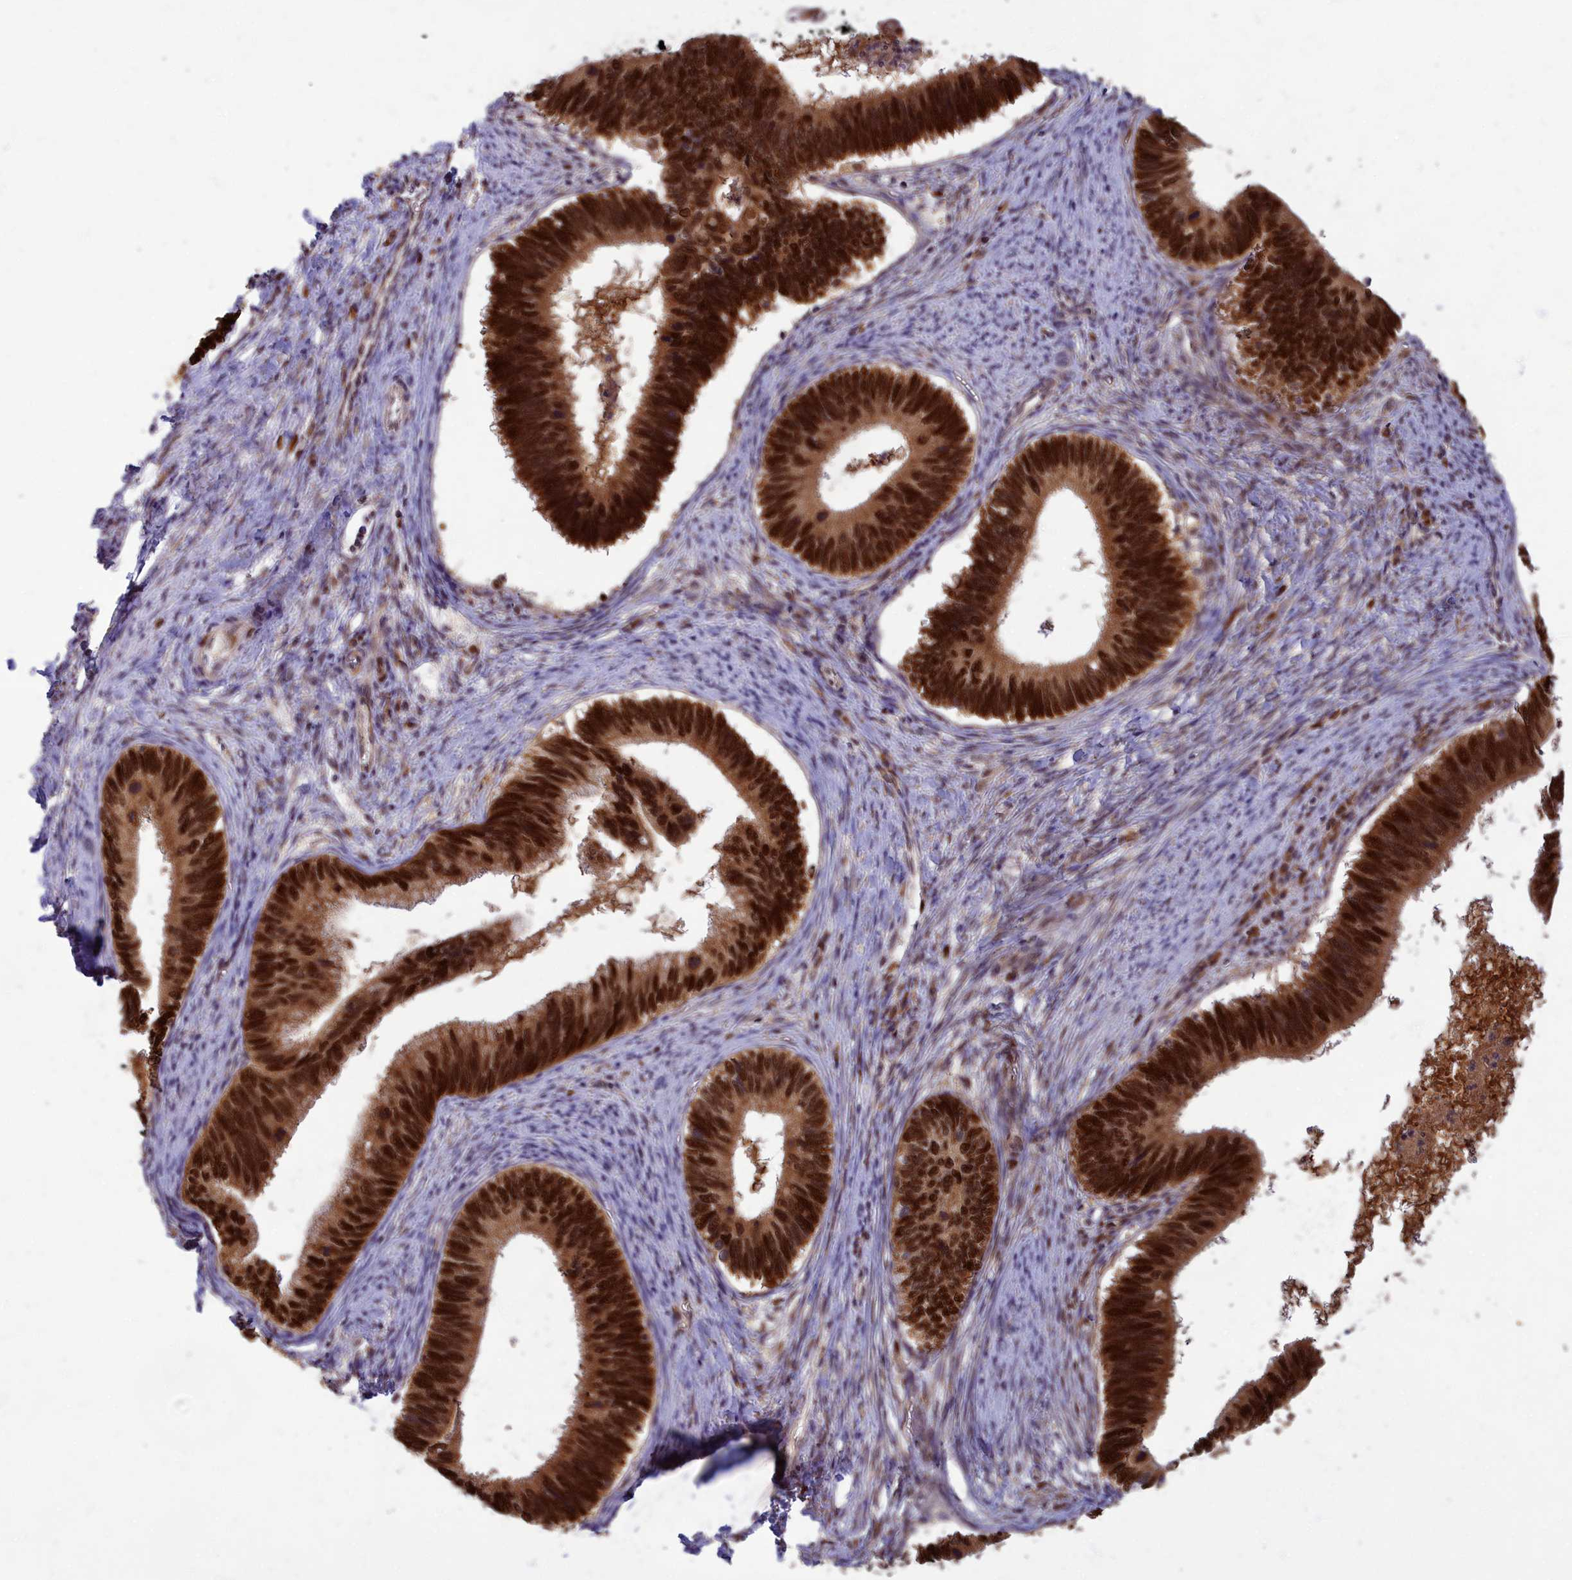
{"staining": {"intensity": "strong", "quantity": ">75%", "location": "cytoplasmic/membranous,nuclear"}, "tissue": "cervical cancer", "cell_type": "Tumor cells", "image_type": "cancer", "snomed": [{"axis": "morphology", "description": "Adenocarcinoma, NOS"}, {"axis": "topography", "description": "Cervix"}], "caption": "This photomicrograph shows IHC staining of cervical adenocarcinoma, with high strong cytoplasmic/membranous and nuclear positivity in approximately >75% of tumor cells.", "gene": "EARS2", "patient": {"sex": "female", "age": 42}}